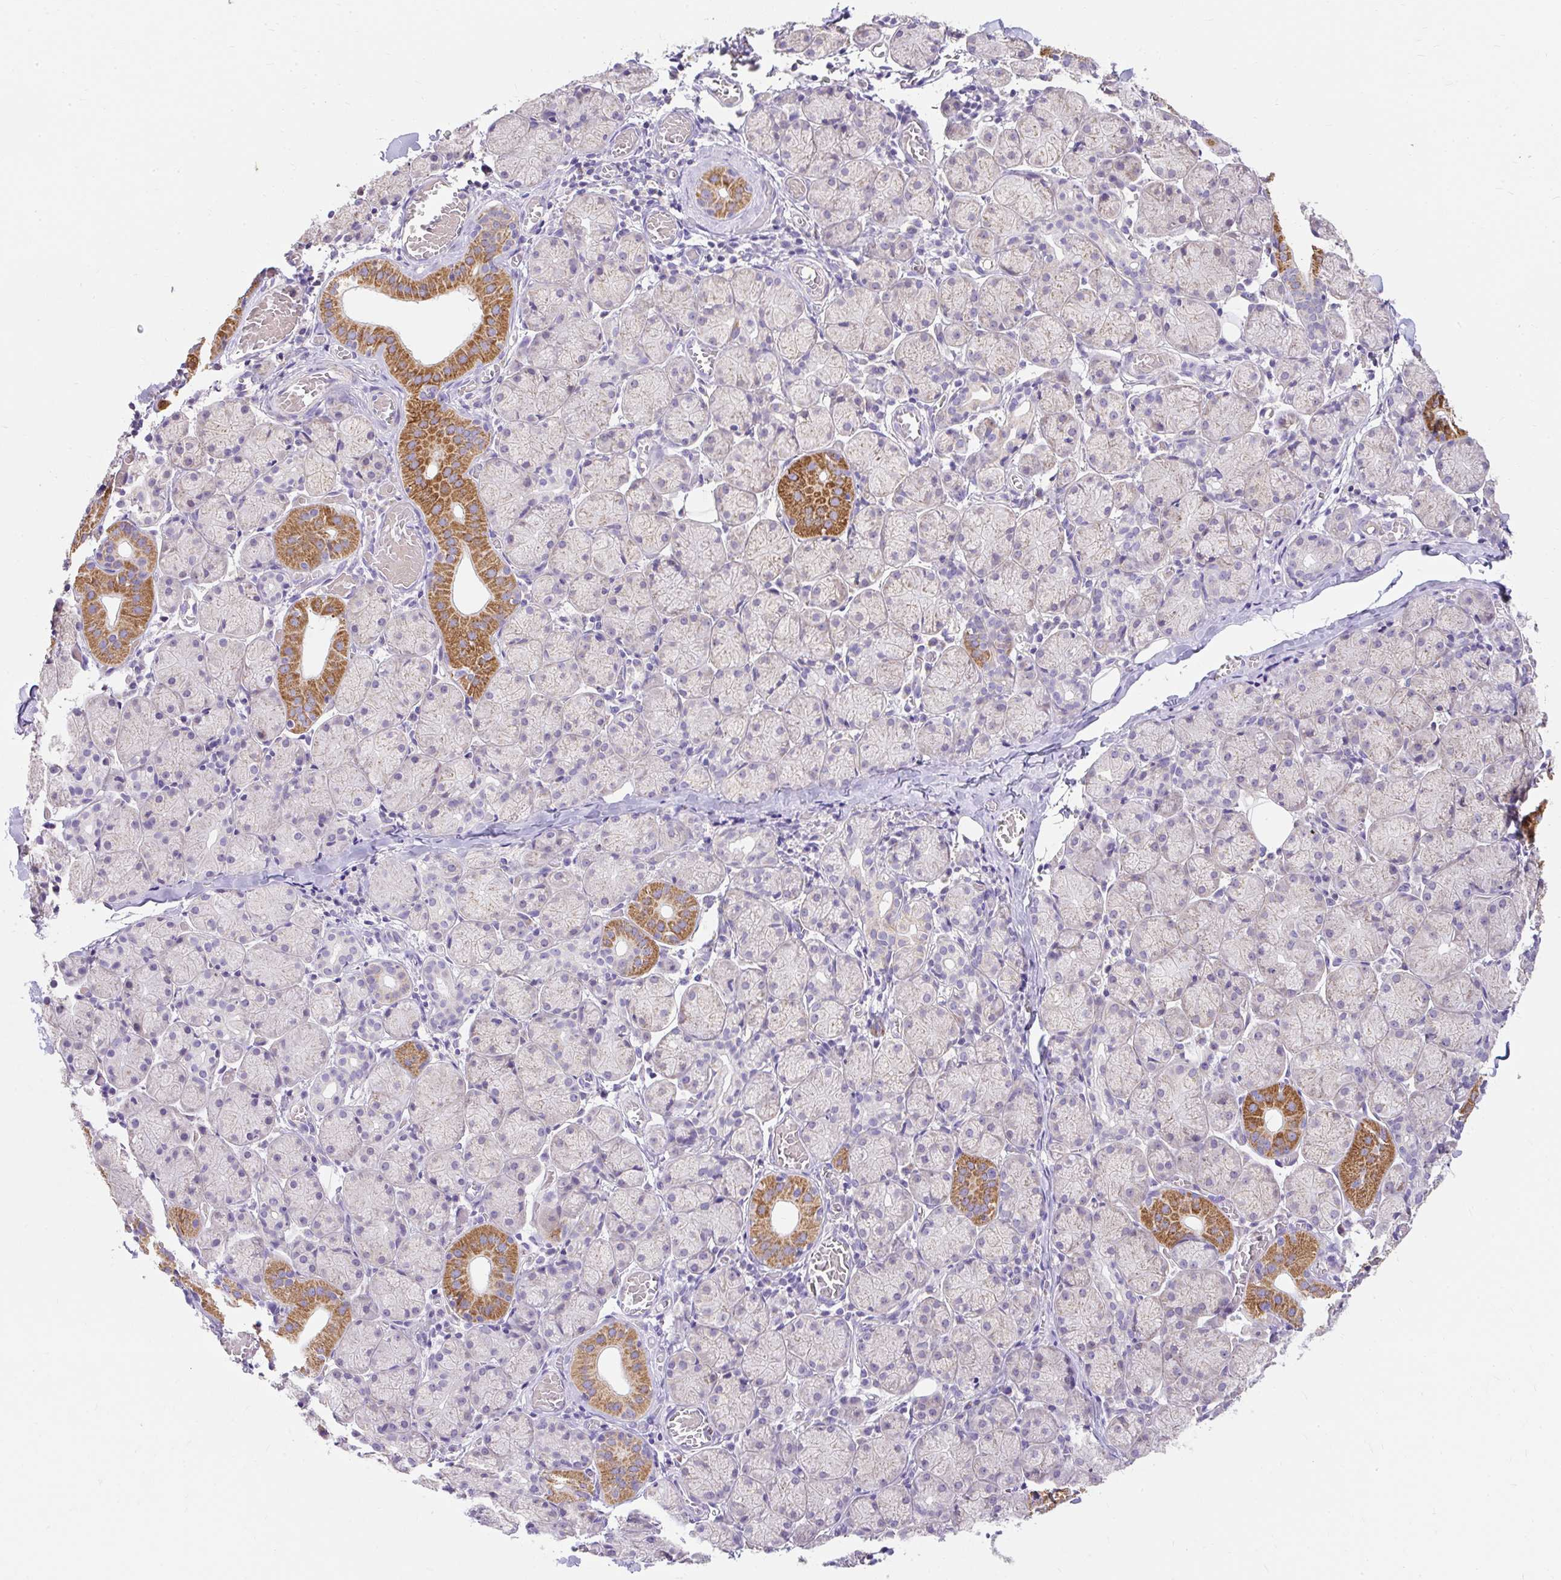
{"staining": {"intensity": "strong", "quantity": "<25%", "location": "cytoplasmic/membranous"}, "tissue": "salivary gland", "cell_type": "Glandular cells", "image_type": "normal", "snomed": [{"axis": "morphology", "description": "Normal tissue, NOS"}, {"axis": "topography", "description": "Salivary gland"}], "caption": "Immunohistochemistry (IHC) histopathology image of normal salivary gland: human salivary gland stained using immunohistochemistry (IHC) exhibits medium levels of strong protein expression localized specifically in the cytoplasmic/membranous of glandular cells, appearing as a cytoplasmic/membranous brown color.", "gene": "PMAIP1", "patient": {"sex": "female", "age": 24}}